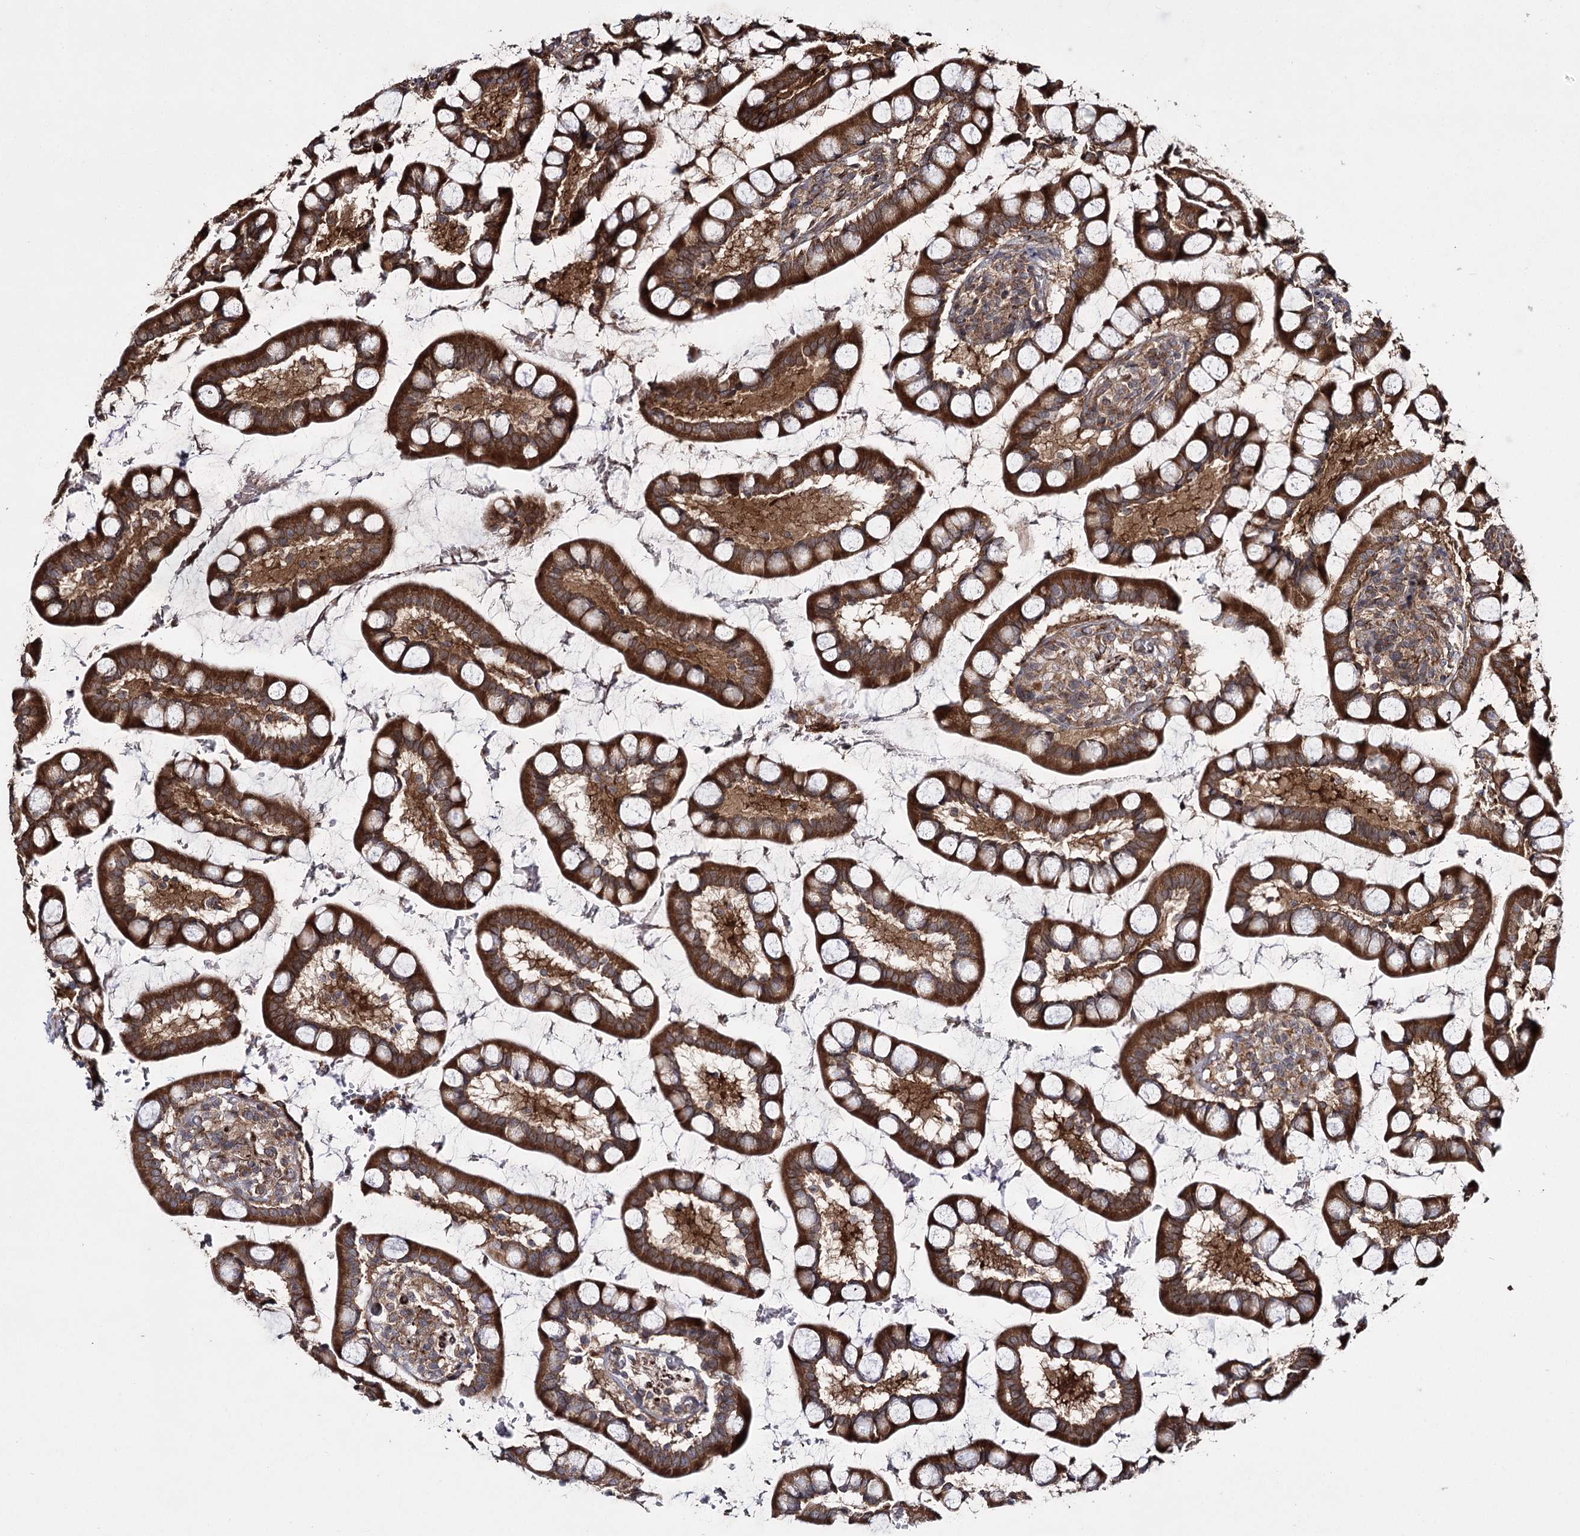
{"staining": {"intensity": "strong", "quantity": ">75%", "location": "cytoplasmic/membranous"}, "tissue": "small intestine", "cell_type": "Glandular cells", "image_type": "normal", "snomed": [{"axis": "morphology", "description": "Normal tissue, NOS"}, {"axis": "topography", "description": "Small intestine"}], "caption": "Human small intestine stained for a protein (brown) demonstrates strong cytoplasmic/membranous positive positivity in approximately >75% of glandular cells.", "gene": "HECTD2", "patient": {"sex": "male", "age": 52}}